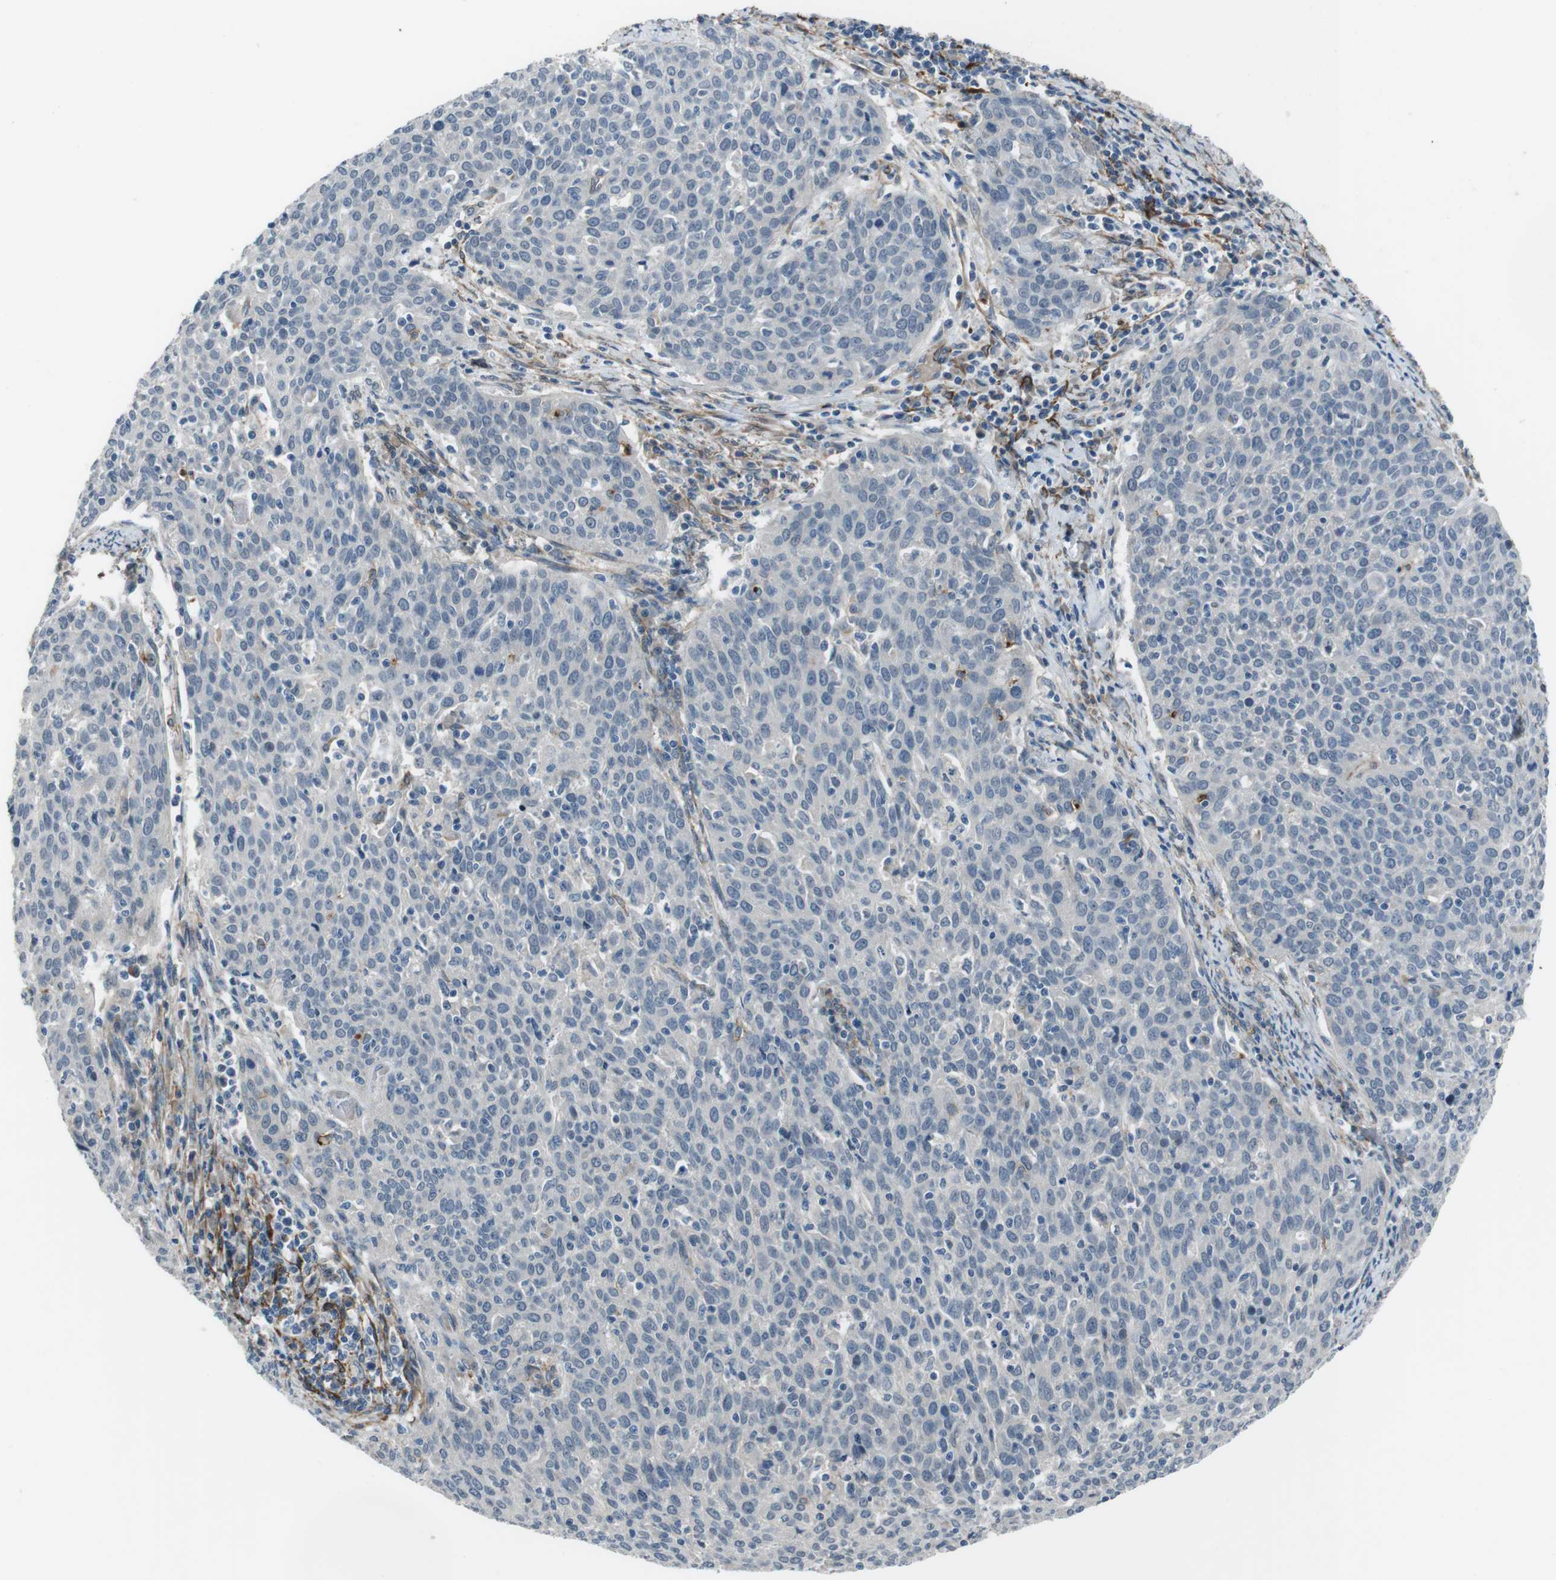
{"staining": {"intensity": "negative", "quantity": "none", "location": "none"}, "tissue": "cervical cancer", "cell_type": "Tumor cells", "image_type": "cancer", "snomed": [{"axis": "morphology", "description": "Squamous cell carcinoma, NOS"}, {"axis": "topography", "description": "Cervix"}], "caption": "DAB immunohistochemical staining of human cervical cancer (squamous cell carcinoma) shows no significant staining in tumor cells.", "gene": "ANK2", "patient": {"sex": "female", "age": 38}}